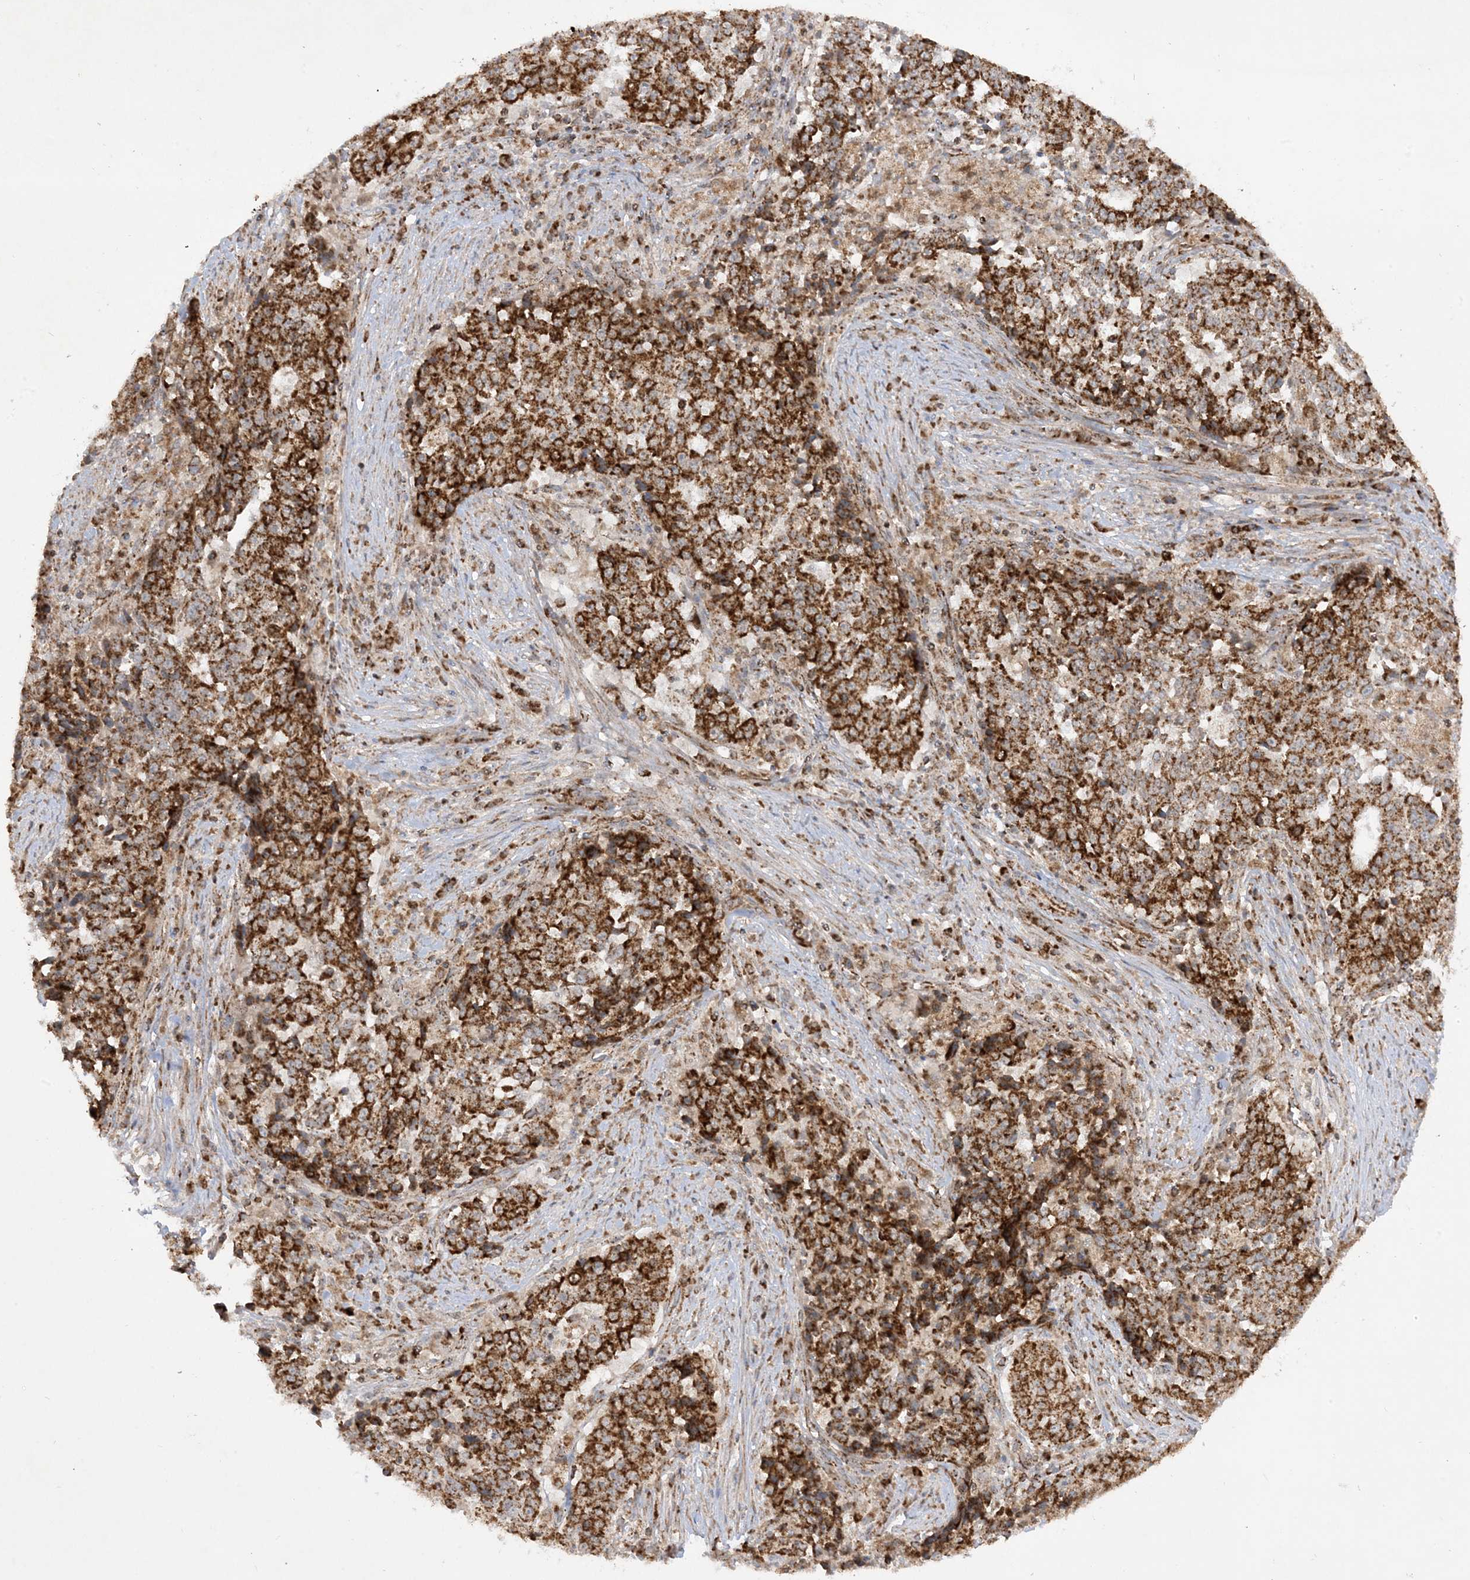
{"staining": {"intensity": "strong", "quantity": ">75%", "location": "cytoplasmic/membranous"}, "tissue": "stomach cancer", "cell_type": "Tumor cells", "image_type": "cancer", "snomed": [{"axis": "morphology", "description": "Adenocarcinoma, NOS"}, {"axis": "topography", "description": "Stomach"}], "caption": "Protein expression analysis of human stomach cancer reveals strong cytoplasmic/membranous expression in about >75% of tumor cells.", "gene": "NDUFAF3", "patient": {"sex": "male", "age": 59}}